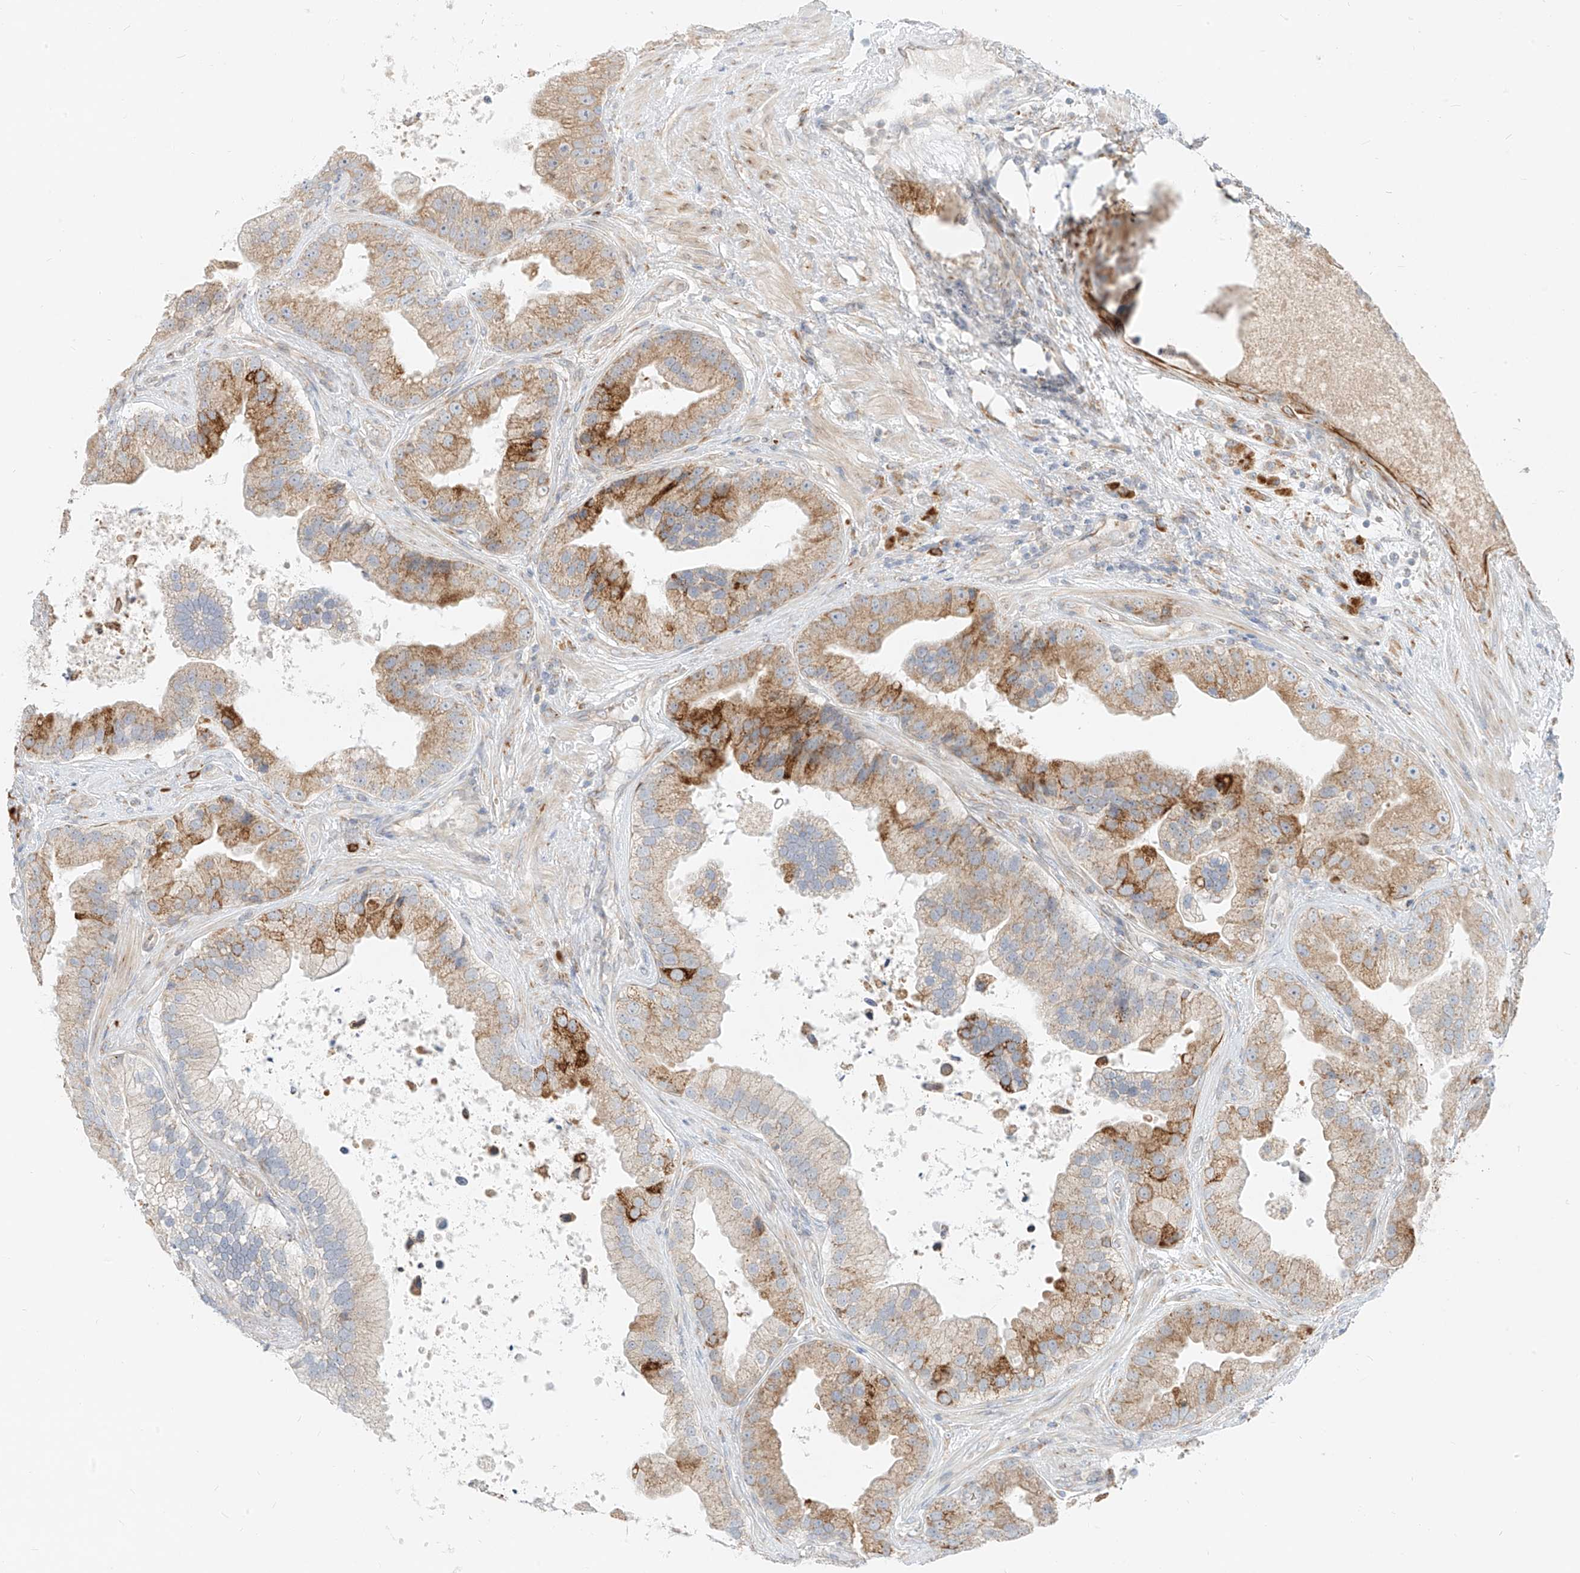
{"staining": {"intensity": "moderate", "quantity": "25%-75%", "location": "cytoplasmic/membranous"}, "tissue": "prostate cancer", "cell_type": "Tumor cells", "image_type": "cancer", "snomed": [{"axis": "morphology", "description": "Adenocarcinoma, High grade"}, {"axis": "topography", "description": "Prostate"}], "caption": "This is an image of immunohistochemistry staining of prostate cancer, which shows moderate expression in the cytoplasmic/membranous of tumor cells.", "gene": "STT3A", "patient": {"sex": "male", "age": 70}}